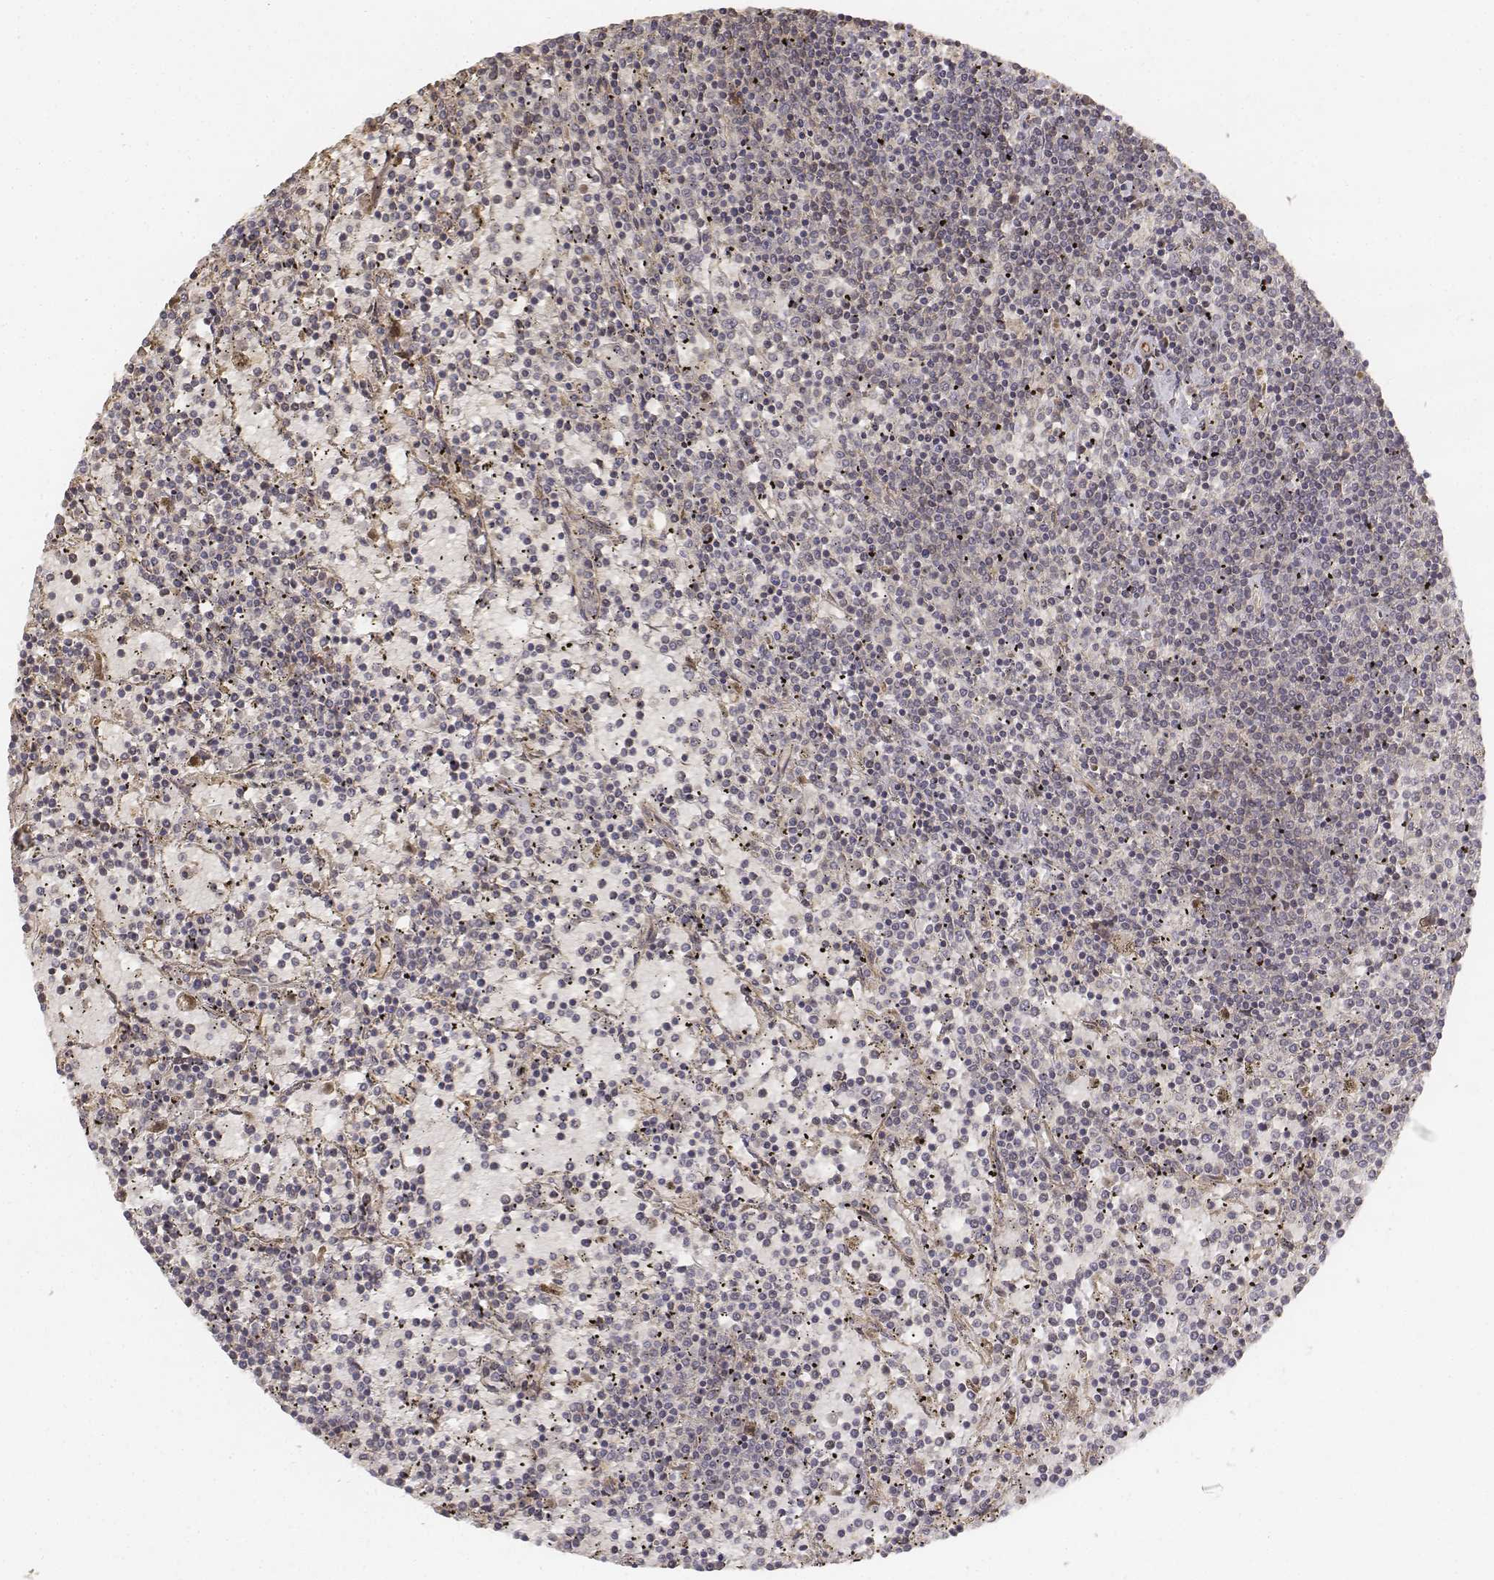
{"staining": {"intensity": "negative", "quantity": "none", "location": "none"}, "tissue": "lymphoma", "cell_type": "Tumor cells", "image_type": "cancer", "snomed": [{"axis": "morphology", "description": "Malignant lymphoma, non-Hodgkin's type, Low grade"}, {"axis": "topography", "description": "Spleen"}], "caption": "IHC of lymphoma shows no staining in tumor cells.", "gene": "FBXO21", "patient": {"sex": "female", "age": 77}}